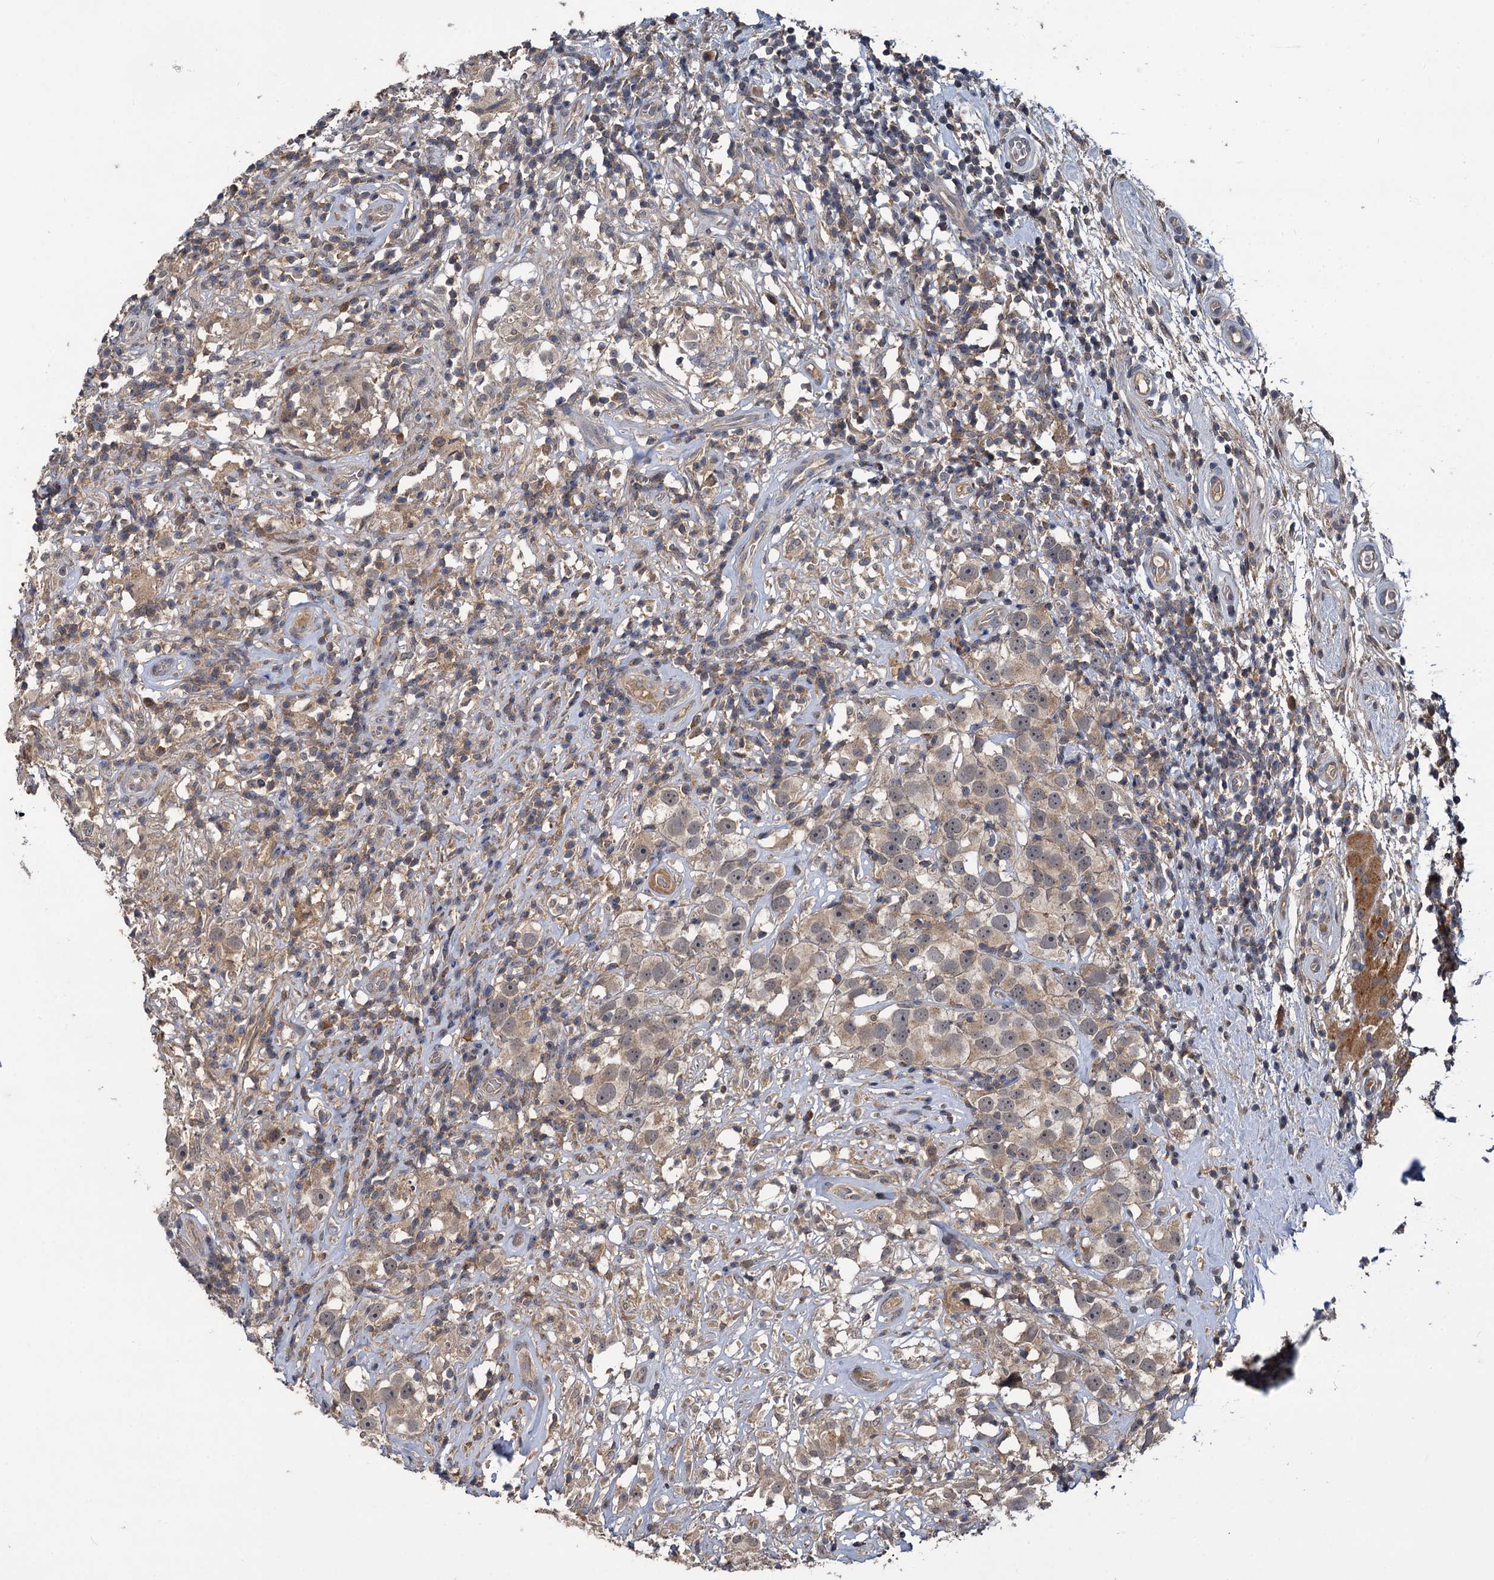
{"staining": {"intensity": "weak", "quantity": "25%-75%", "location": "cytoplasmic/membranous"}, "tissue": "testis cancer", "cell_type": "Tumor cells", "image_type": "cancer", "snomed": [{"axis": "morphology", "description": "Seminoma, NOS"}, {"axis": "topography", "description": "Testis"}], "caption": "Seminoma (testis) tissue reveals weak cytoplasmic/membranous staining in approximately 25%-75% of tumor cells", "gene": "TMEM39A", "patient": {"sex": "male", "age": 49}}